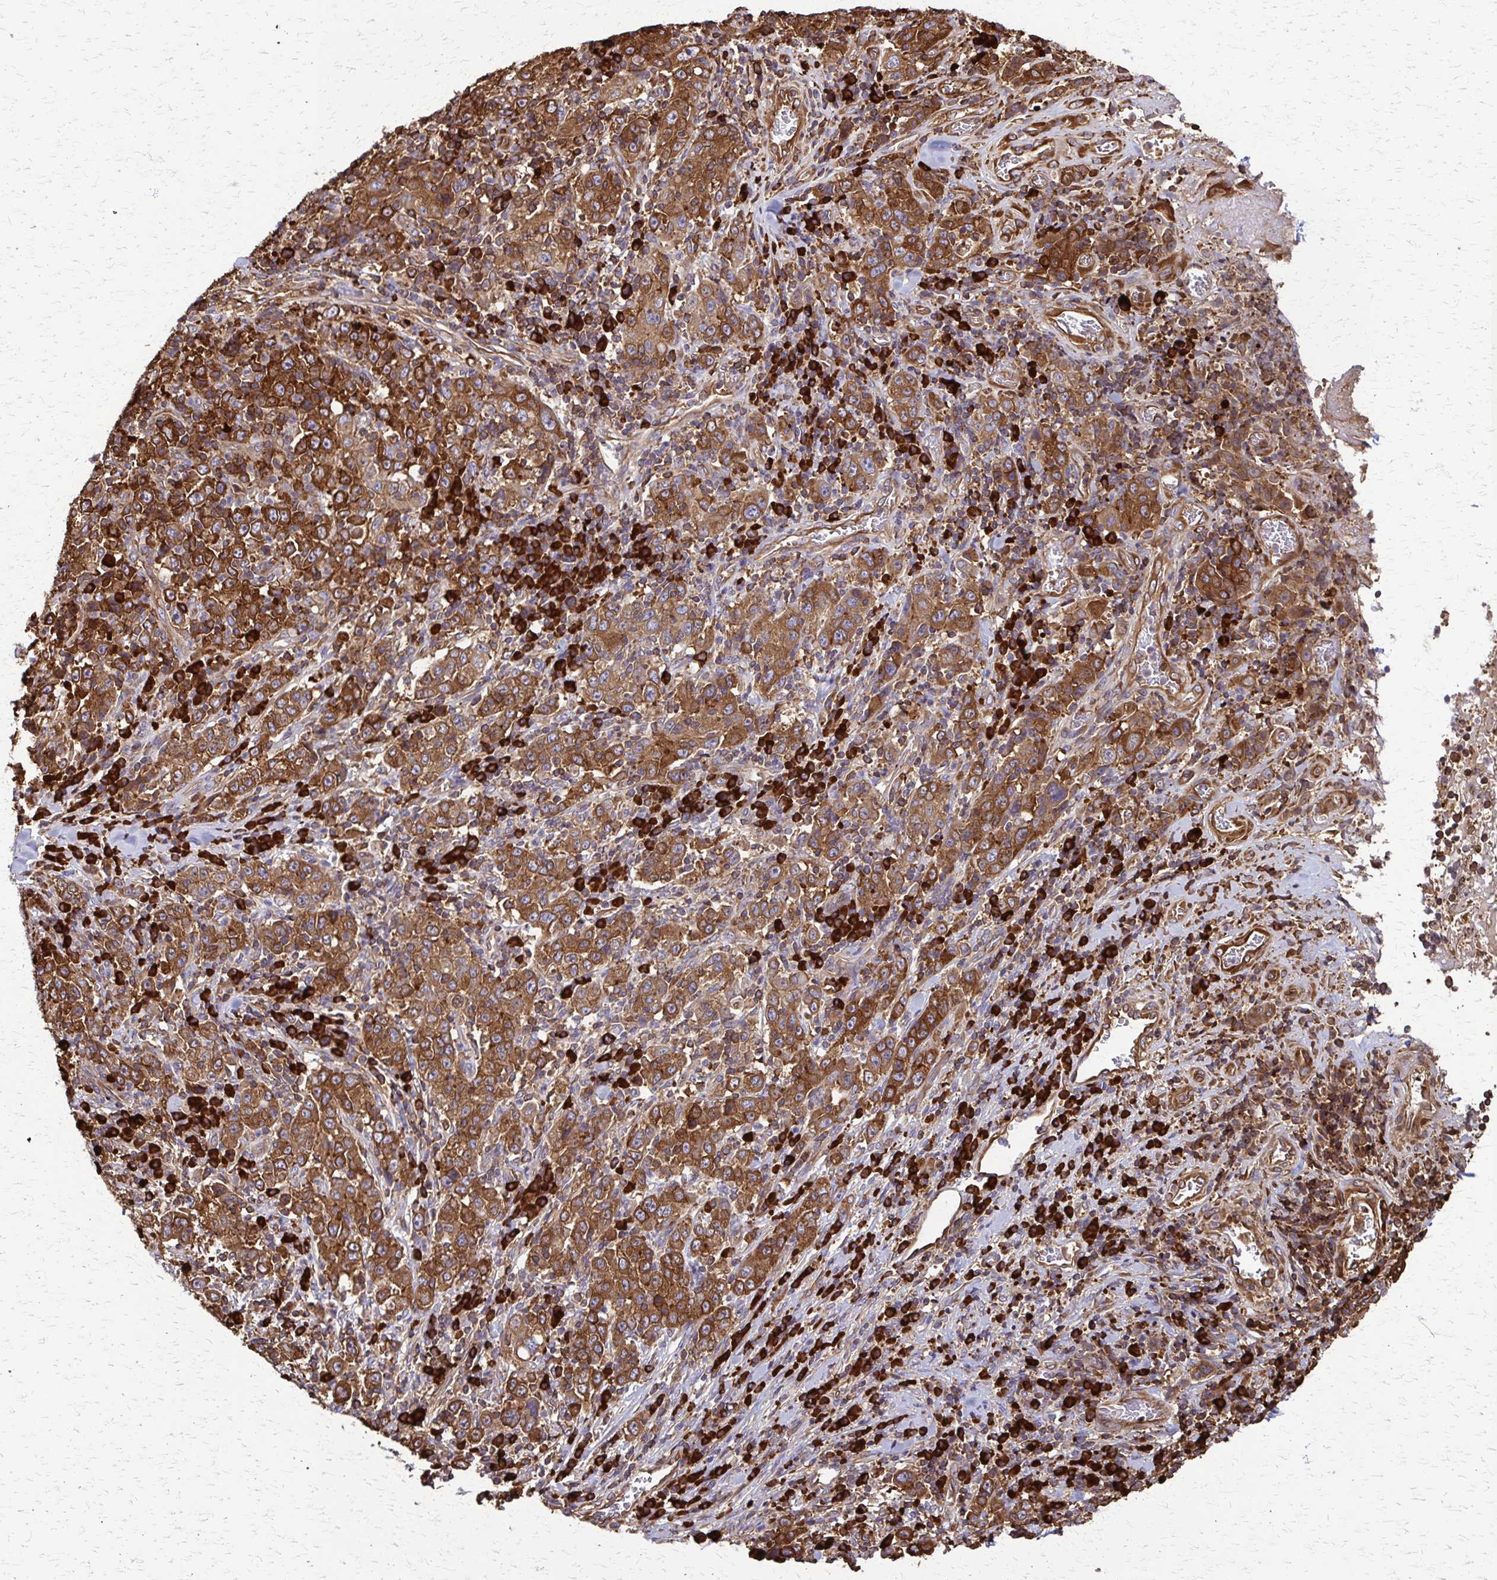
{"staining": {"intensity": "moderate", "quantity": ">75%", "location": "cytoplasmic/membranous"}, "tissue": "stomach cancer", "cell_type": "Tumor cells", "image_type": "cancer", "snomed": [{"axis": "morphology", "description": "Normal tissue, NOS"}, {"axis": "morphology", "description": "Adenocarcinoma, NOS"}, {"axis": "topography", "description": "Stomach, upper"}, {"axis": "topography", "description": "Stomach"}], "caption": "The immunohistochemical stain highlights moderate cytoplasmic/membranous positivity in tumor cells of stomach adenocarcinoma tissue.", "gene": "EEF2", "patient": {"sex": "male", "age": 59}}